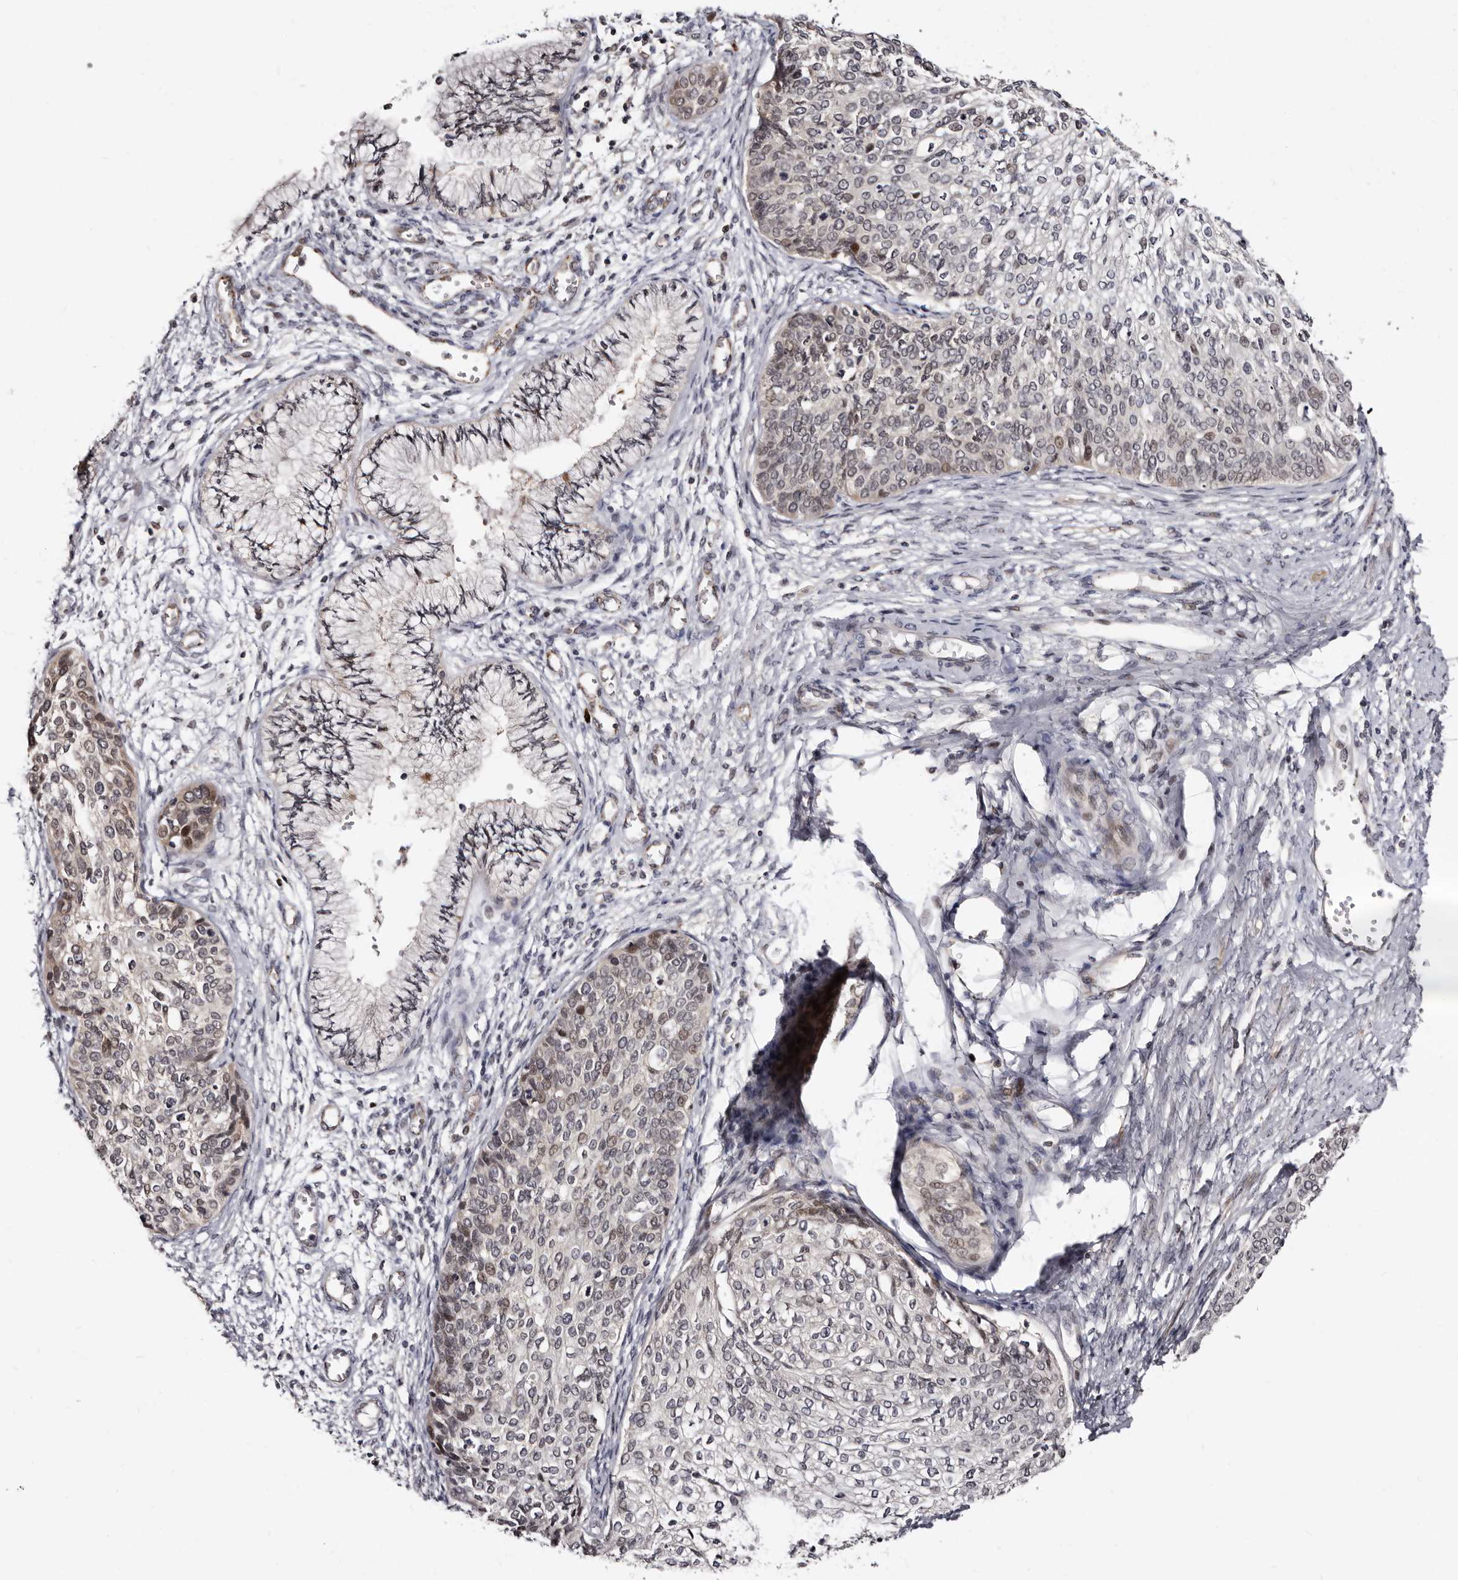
{"staining": {"intensity": "moderate", "quantity": "<25%", "location": "cytoplasmic/membranous,nuclear"}, "tissue": "cervical cancer", "cell_type": "Tumor cells", "image_type": "cancer", "snomed": [{"axis": "morphology", "description": "Squamous cell carcinoma, NOS"}, {"axis": "topography", "description": "Cervix"}], "caption": "Cervical cancer tissue displays moderate cytoplasmic/membranous and nuclear expression in approximately <25% of tumor cells, visualized by immunohistochemistry.", "gene": "PHF20L1", "patient": {"sex": "female", "age": 37}}